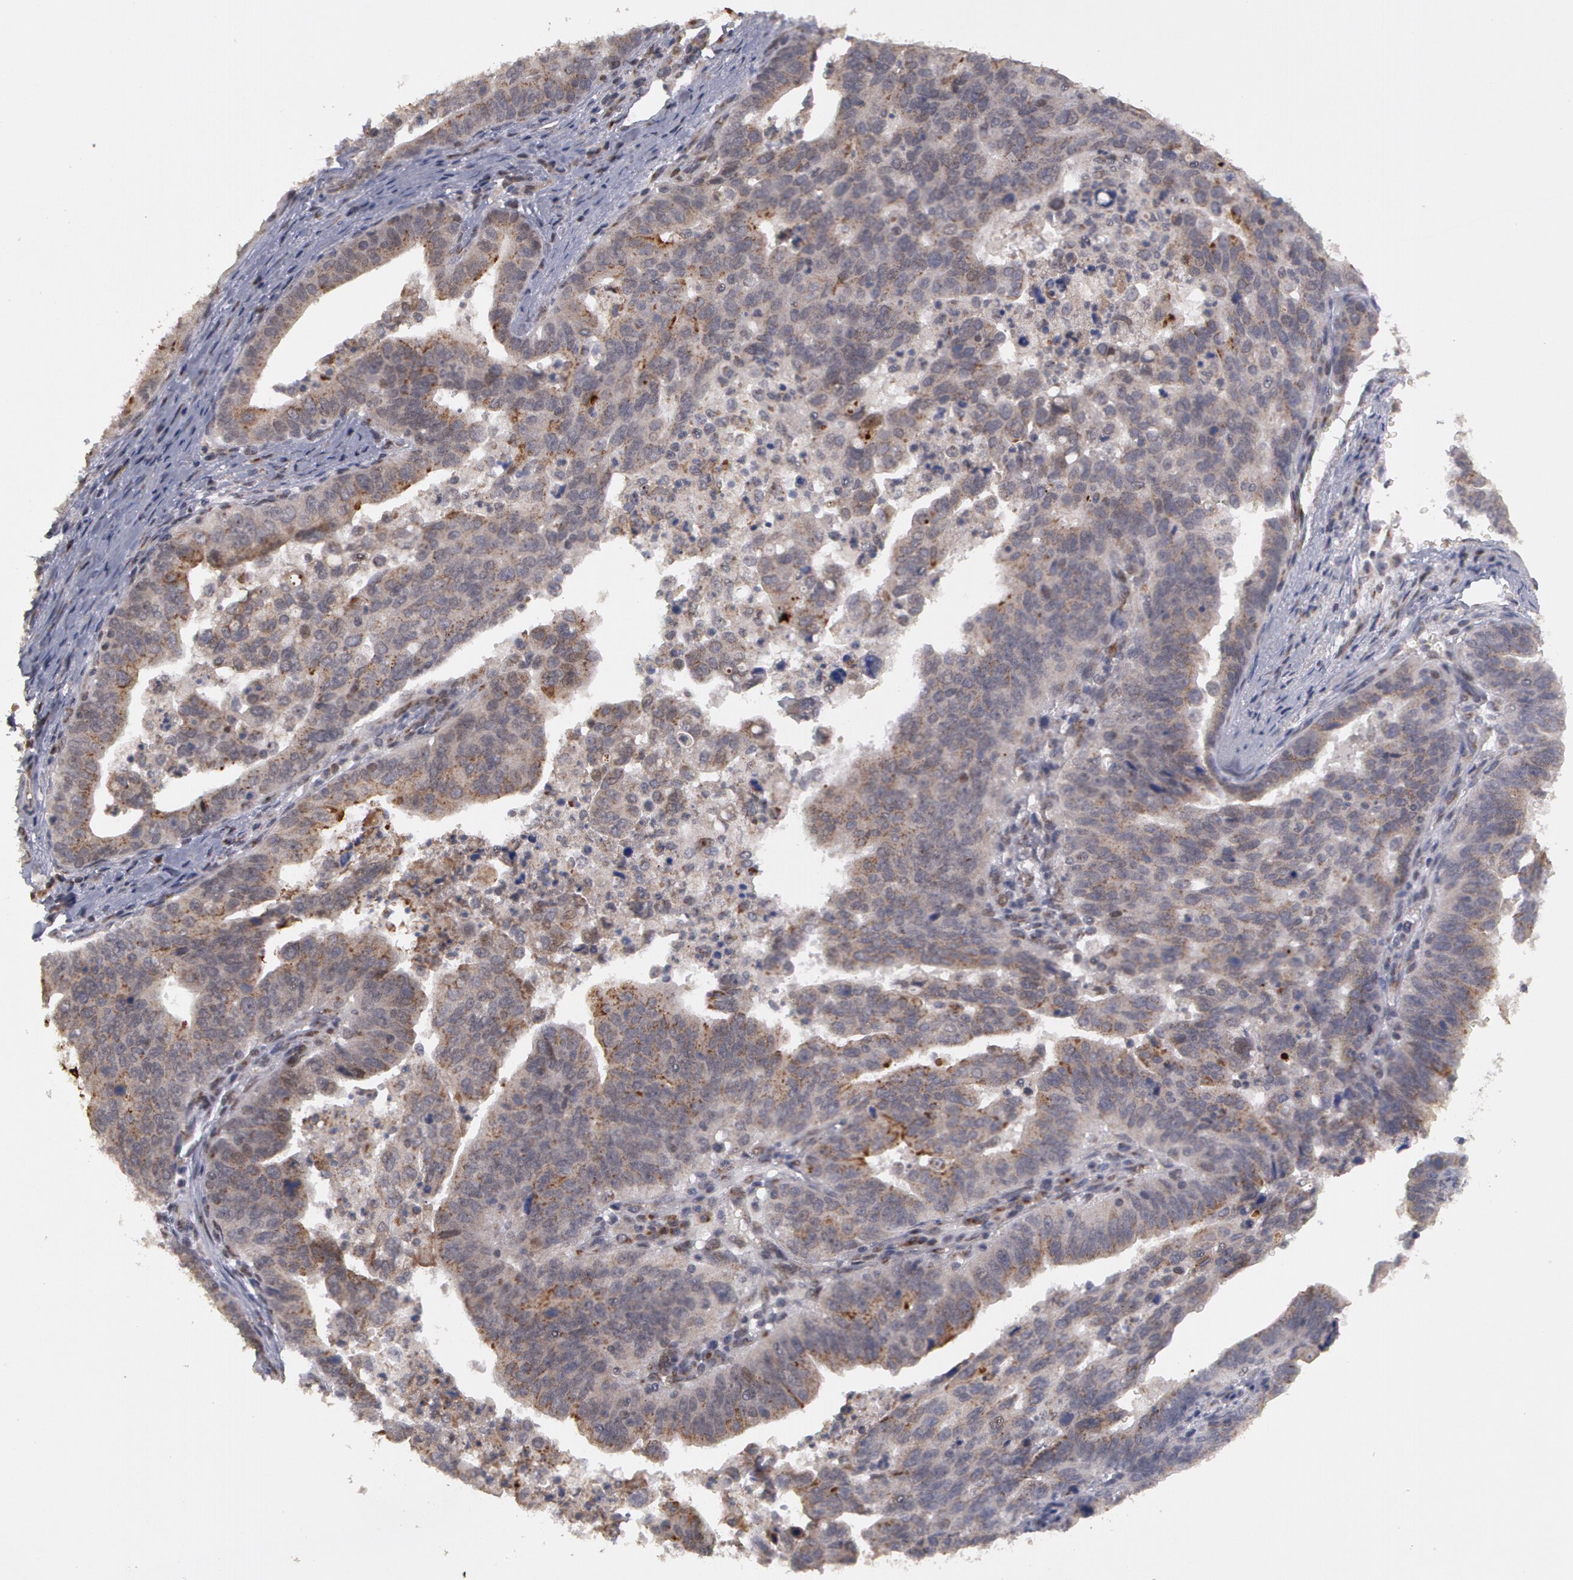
{"staining": {"intensity": "negative", "quantity": "none", "location": "none"}, "tissue": "stomach cancer", "cell_type": "Tumor cells", "image_type": "cancer", "snomed": [{"axis": "morphology", "description": "Adenocarcinoma, NOS"}, {"axis": "topography", "description": "Stomach, upper"}], "caption": "Tumor cells are negative for brown protein staining in stomach adenocarcinoma. (Brightfield microscopy of DAB (3,3'-diaminobenzidine) IHC at high magnification).", "gene": "STX5", "patient": {"sex": "female", "age": 50}}